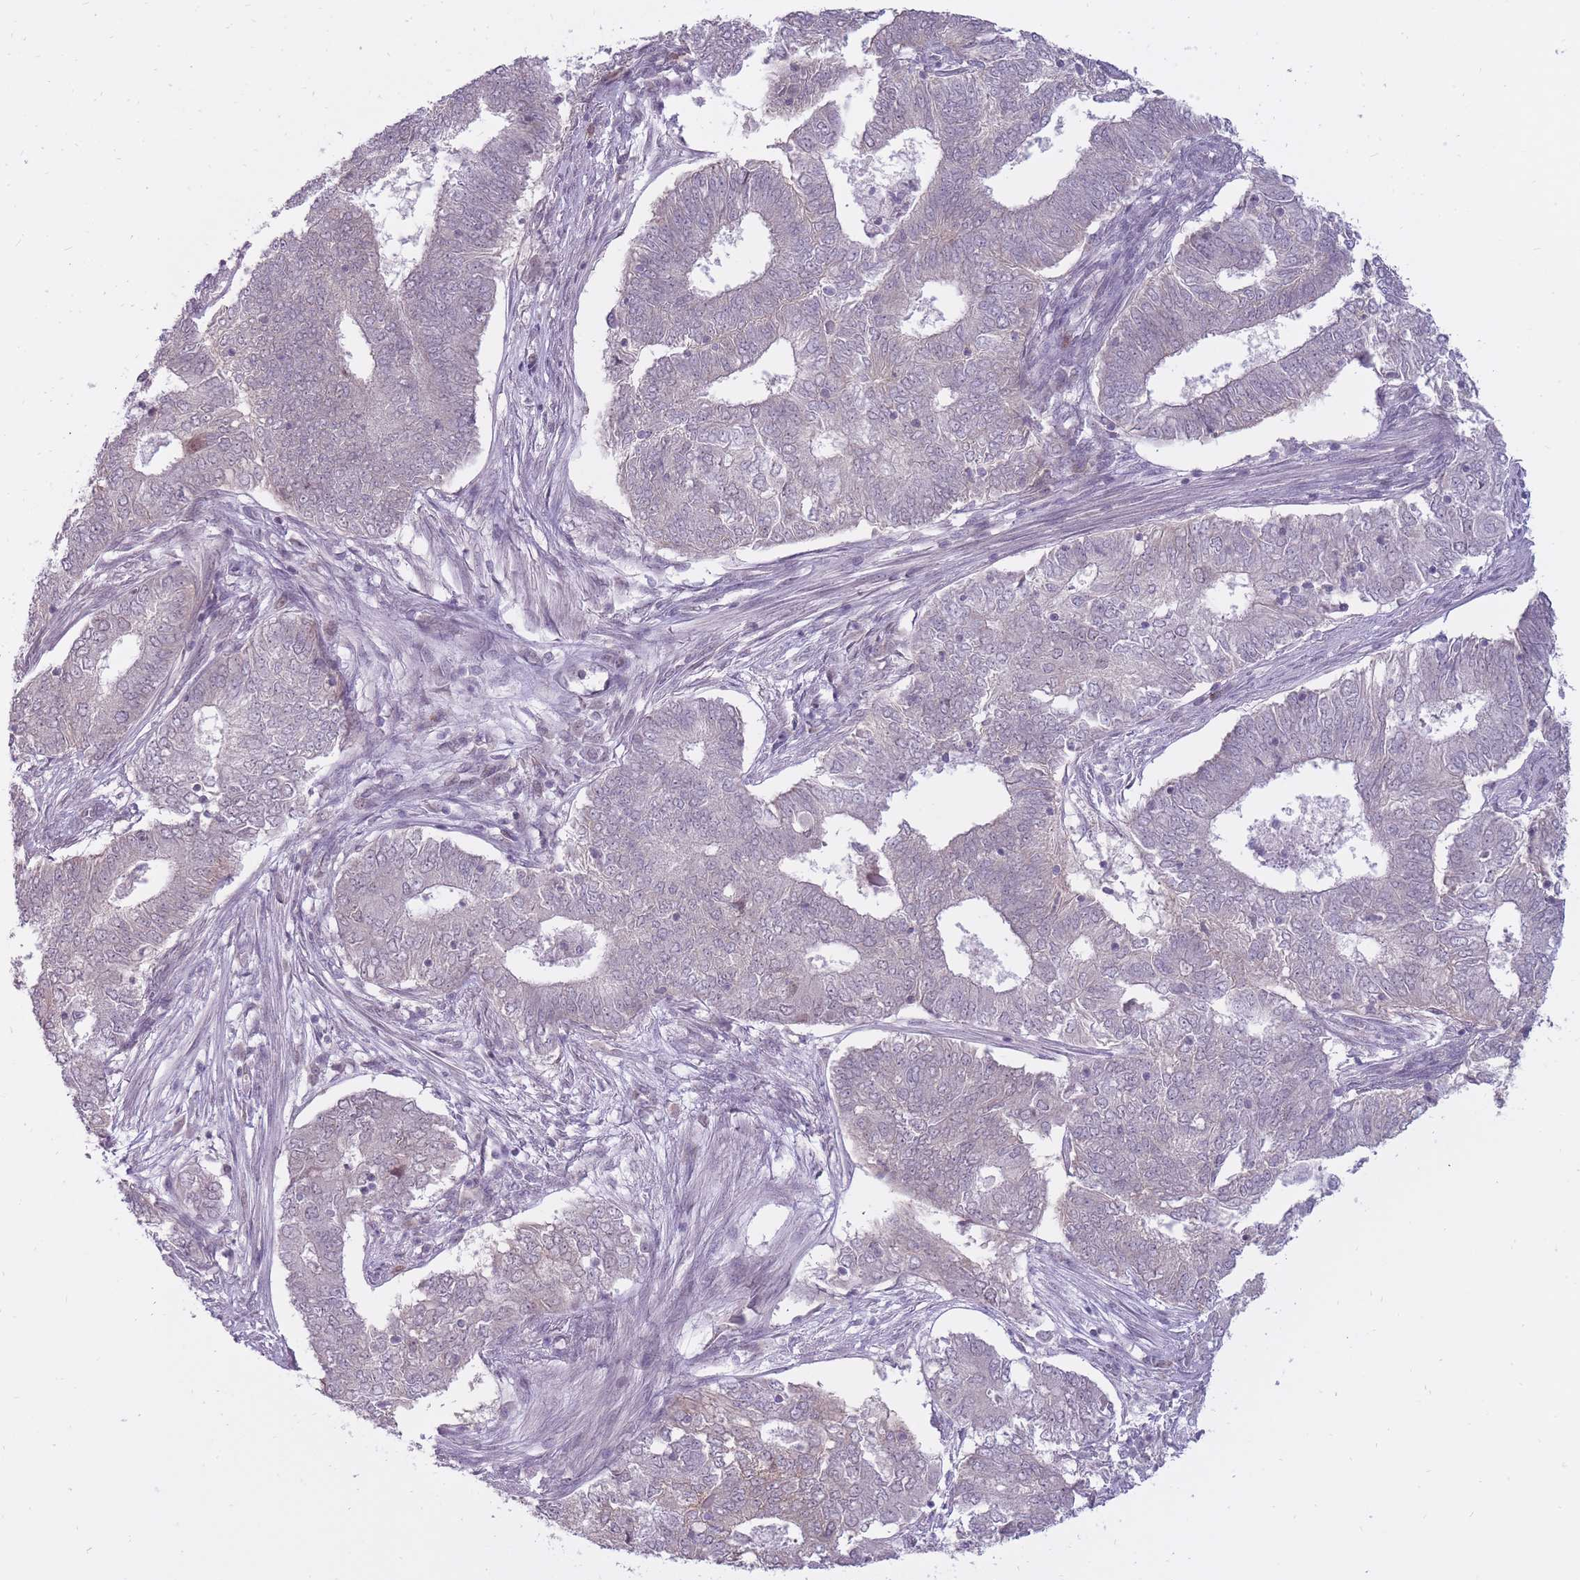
{"staining": {"intensity": "negative", "quantity": "none", "location": "none"}, "tissue": "endometrial cancer", "cell_type": "Tumor cells", "image_type": "cancer", "snomed": [{"axis": "morphology", "description": "Adenocarcinoma, NOS"}, {"axis": "topography", "description": "Endometrium"}], "caption": "High power microscopy image of an immunohistochemistry photomicrograph of endometrial cancer, revealing no significant positivity in tumor cells.", "gene": "POMZP3", "patient": {"sex": "female", "age": 62}}